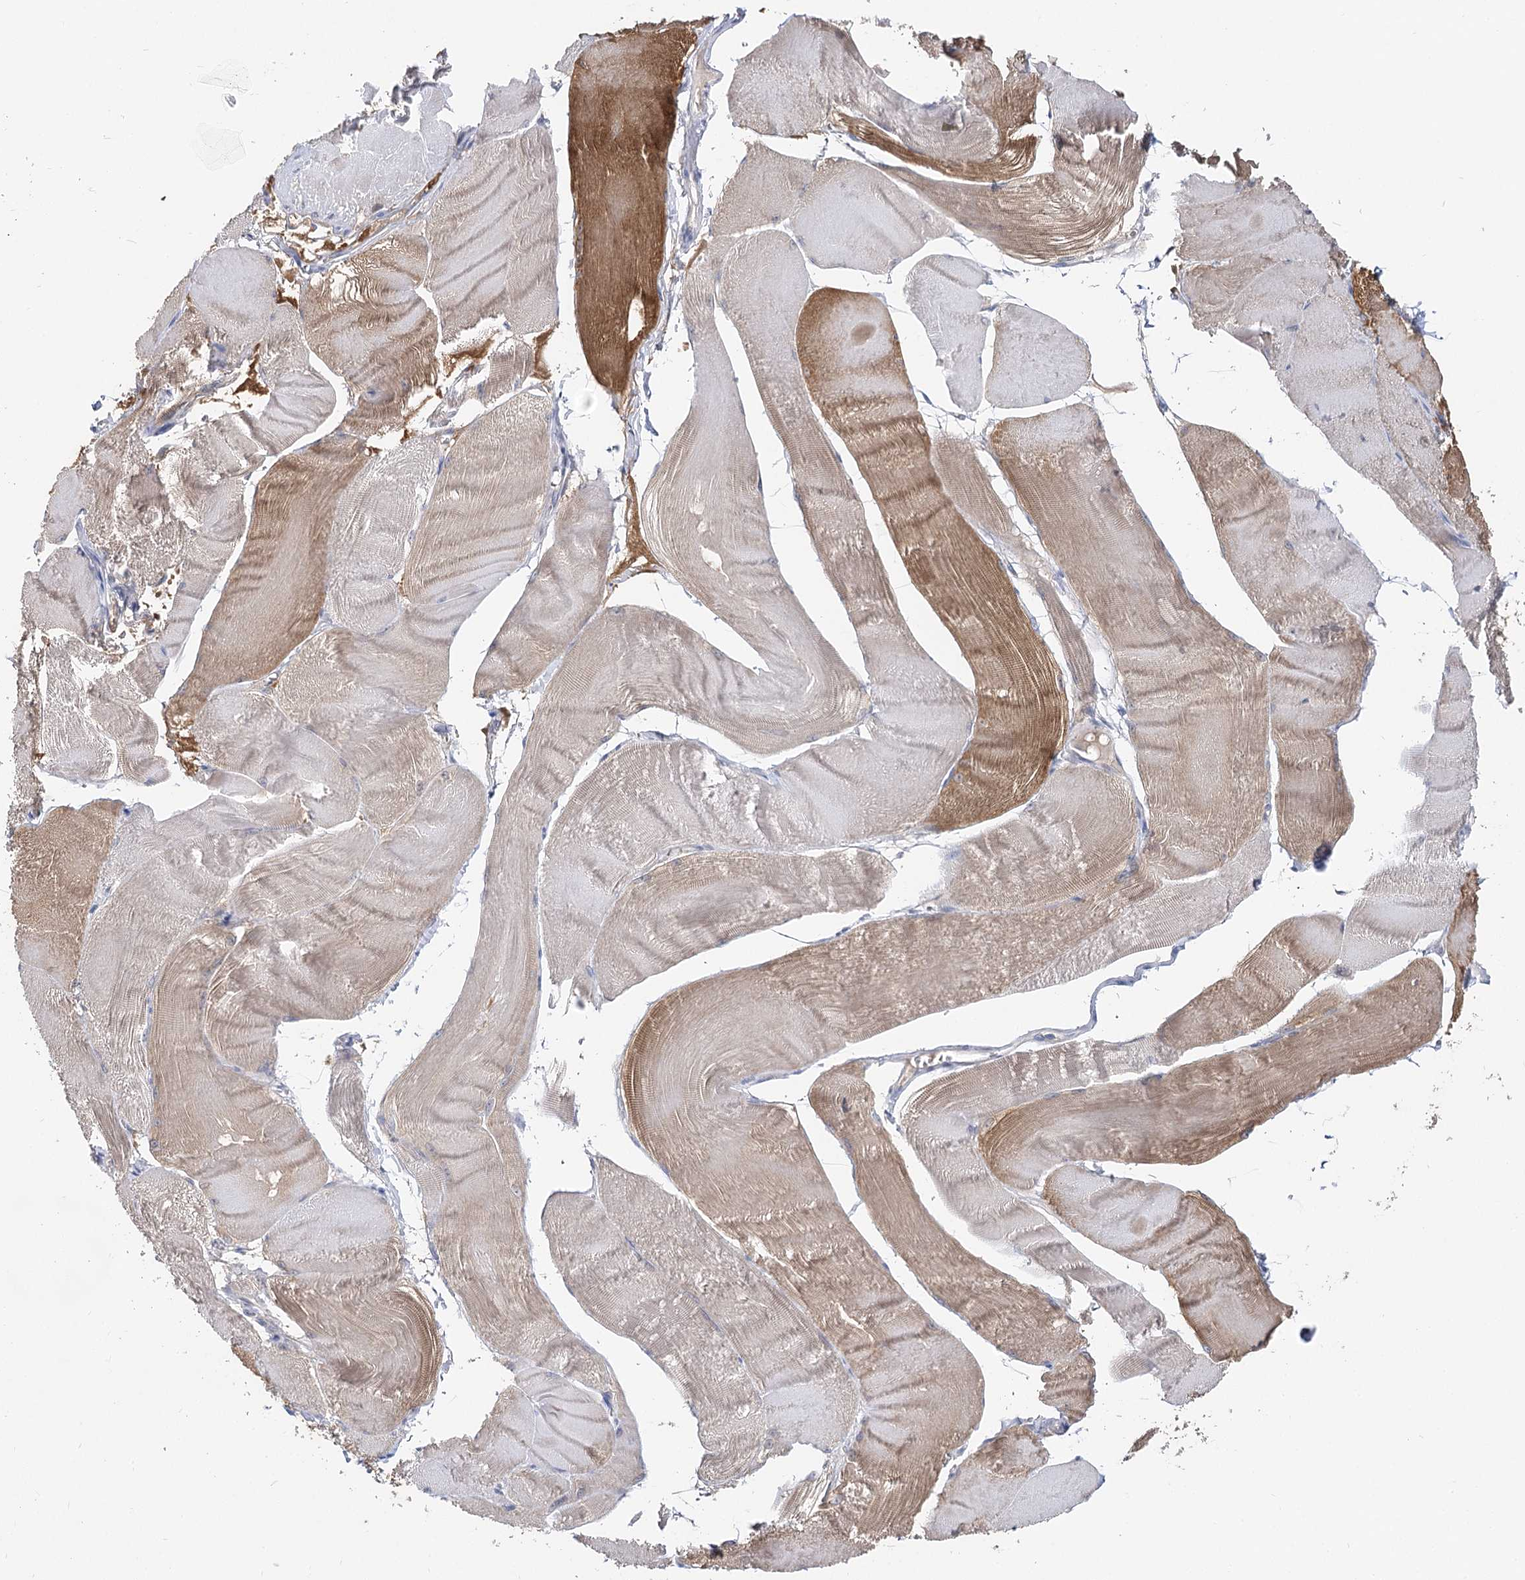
{"staining": {"intensity": "moderate", "quantity": "<25%", "location": "cytoplasmic/membranous"}, "tissue": "skeletal muscle", "cell_type": "Myocytes", "image_type": "normal", "snomed": [{"axis": "morphology", "description": "Normal tissue, NOS"}, {"axis": "morphology", "description": "Basal cell carcinoma"}, {"axis": "topography", "description": "Skeletal muscle"}], "caption": "Immunohistochemical staining of normal human skeletal muscle exhibits <25% levels of moderate cytoplasmic/membranous protein expression in approximately <25% of myocytes.", "gene": "UGP2", "patient": {"sex": "female", "age": 64}}